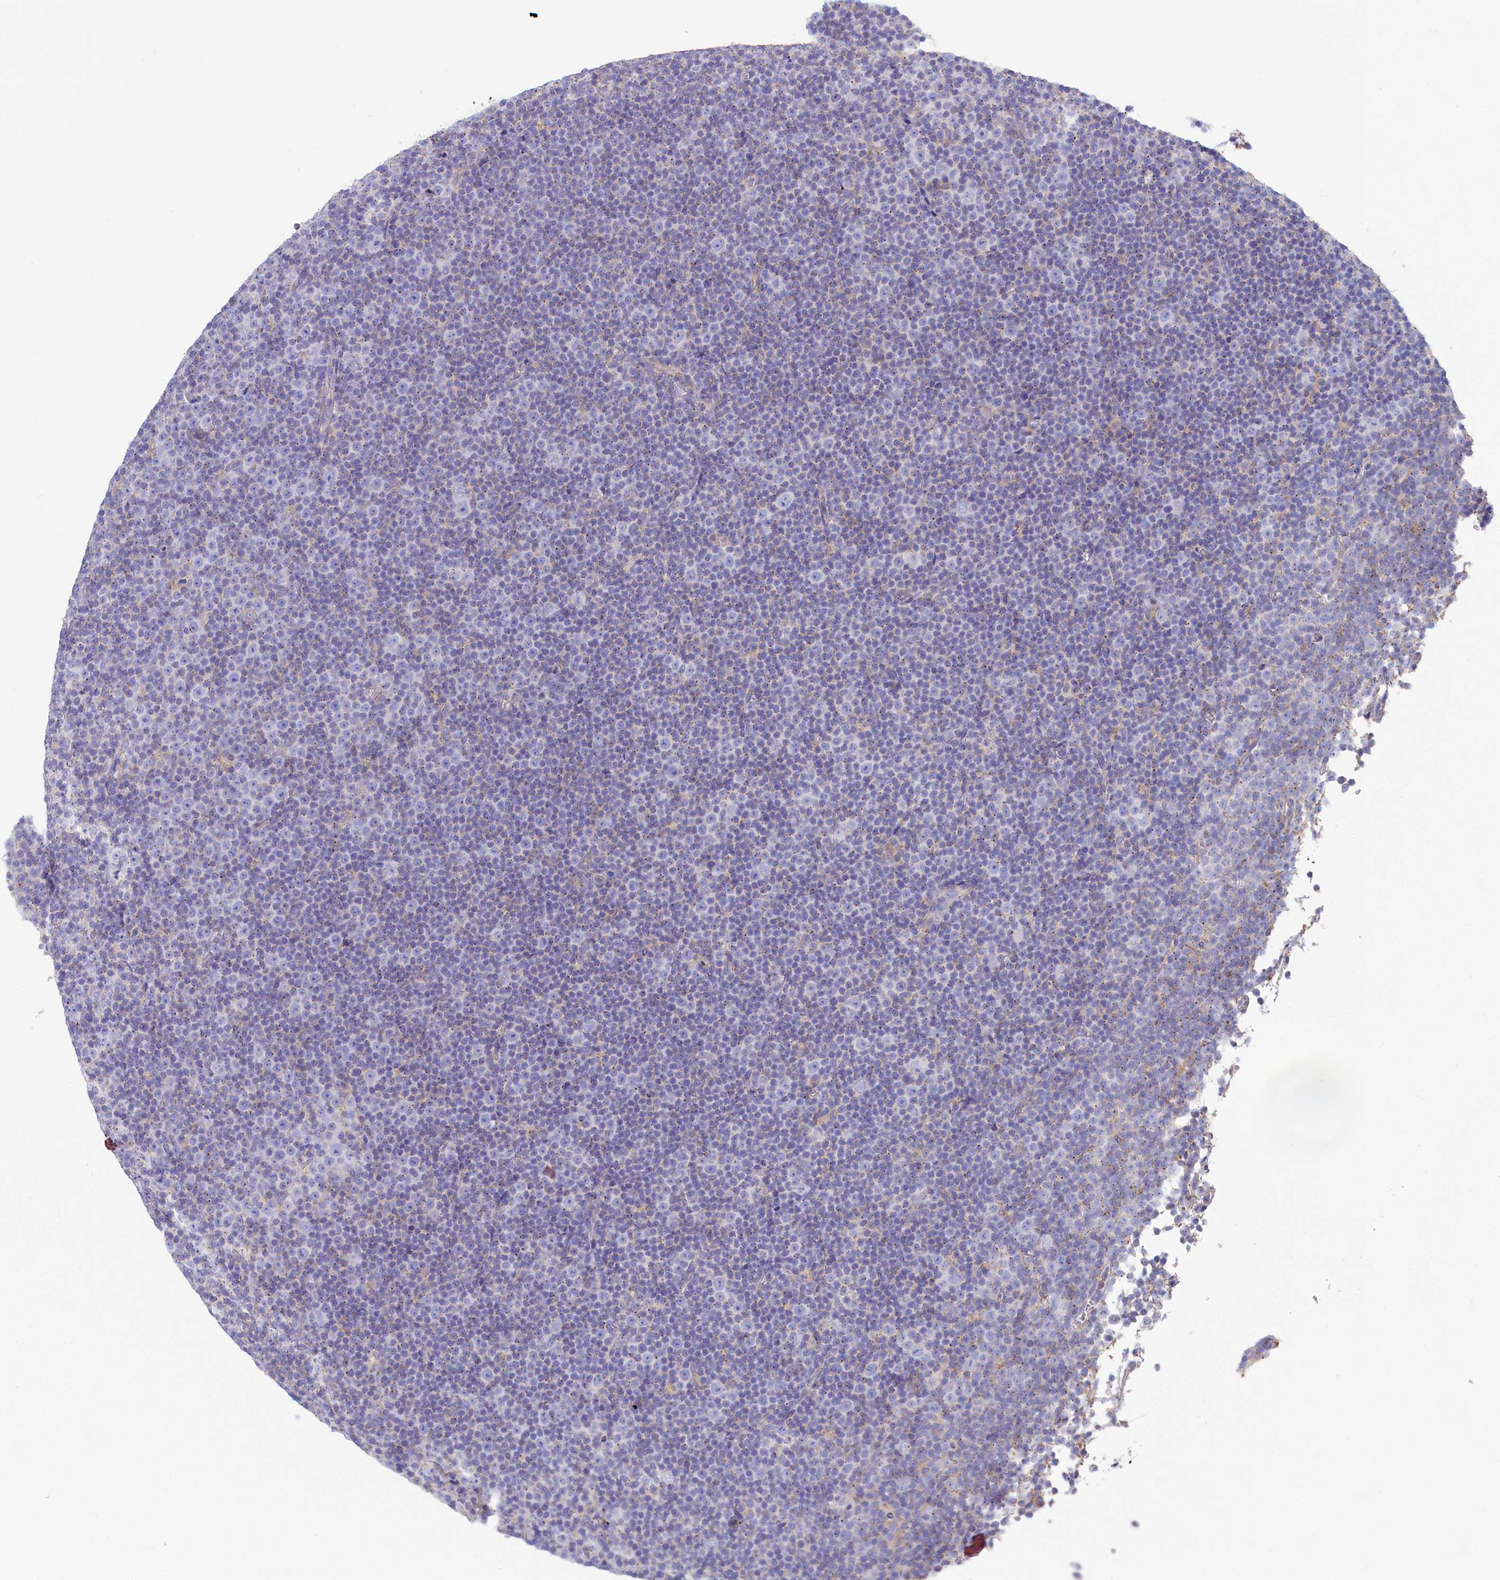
{"staining": {"intensity": "moderate", "quantity": "<25%", "location": "cytoplasmic/membranous"}, "tissue": "lymphoma", "cell_type": "Tumor cells", "image_type": "cancer", "snomed": [{"axis": "morphology", "description": "Malignant lymphoma, non-Hodgkin's type, Low grade"}, {"axis": "topography", "description": "Lymph node"}], "caption": "IHC histopathology image of neoplastic tissue: human lymphoma stained using immunohistochemistry demonstrates low levels of moderate protein expression localized specifically in the cytoplasmic/membranous of tumor cells, appearing as a cytoplasmic/membranous brown color.", "gene": "VPS26B", "patient": {"sex": "female", "age": 67}}